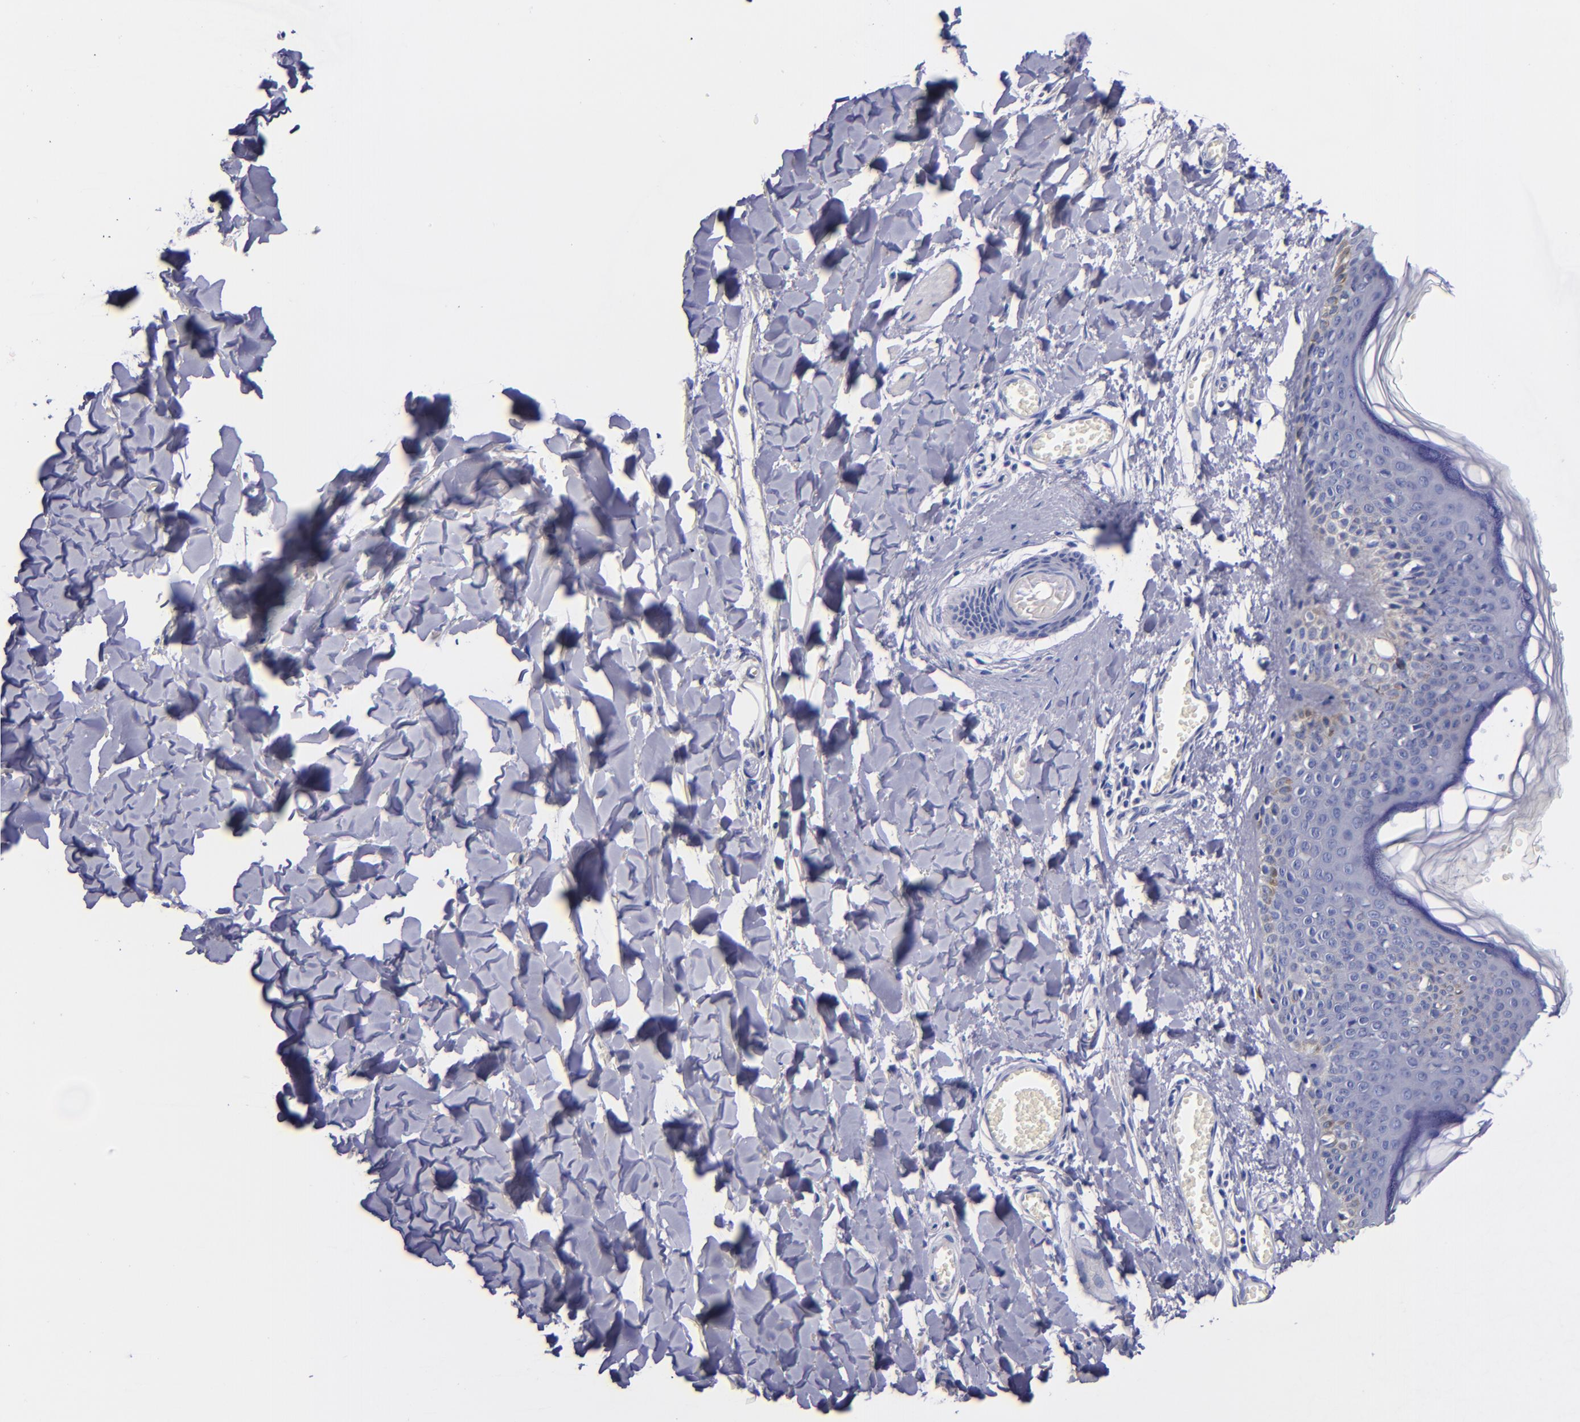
{"staining": {"intensity": "negative", "quantity": "none", "location": "none"}, "tissue": "skin", "cell_type": "Fibroblasts", "image_type": "normal", "snomed": [{"axis": "morphology", "description": "Normal tissue, NOS"}, {"axis": "morphology", "description": "Sarcoma, NOS"}, {"axis": "topography", "description": "Skin"}, {"axis": "topography", "description": "Soft tissue"}], "caption": "High power microscopy histopathology image of an IHC micrograph of unremarkable skin, revealing no significant positivity in fibroblasts.", "gene": "SV2A", "patient": {"sex": "female", "age": 51}}